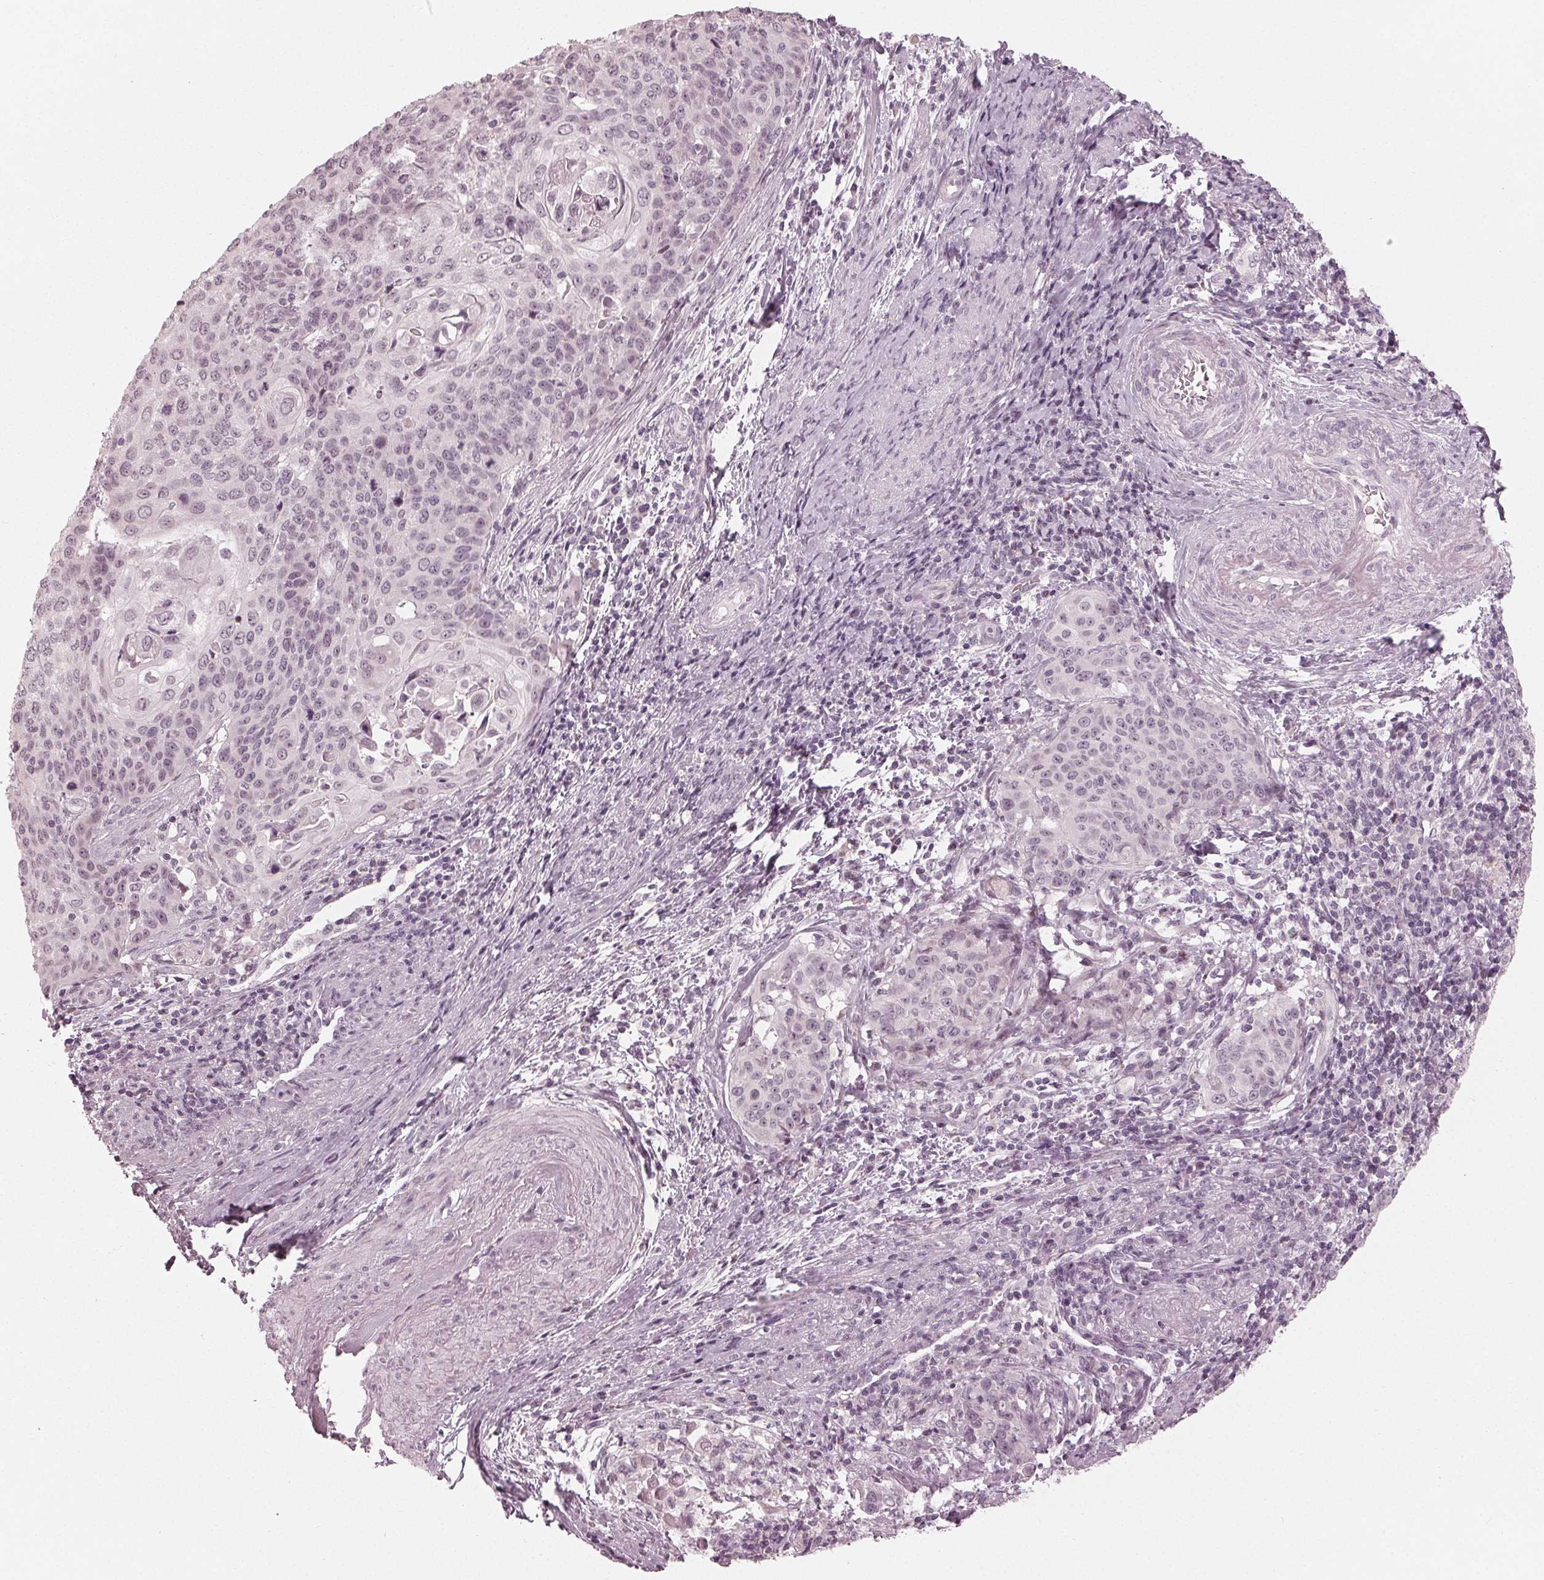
{"staining": {"intensity": "negative", "quantity": "none", "location": "none"}, "tissue": "cervical cancer", "cell_type": "Tumor cells", "image_type": "cancer", "snomed": [{"axis": "morphology", "description": "Squamous cell carcinoma, NOS"}, {"axis": "topography", "description": "Cervix"}], "caption": "Immunohistochemistry of human cervical squamous cell carcinoma reveals no positivity in tumor cells.", "gene": "ADPRHL1", "patient": {"sex": "female", "age": 65}}